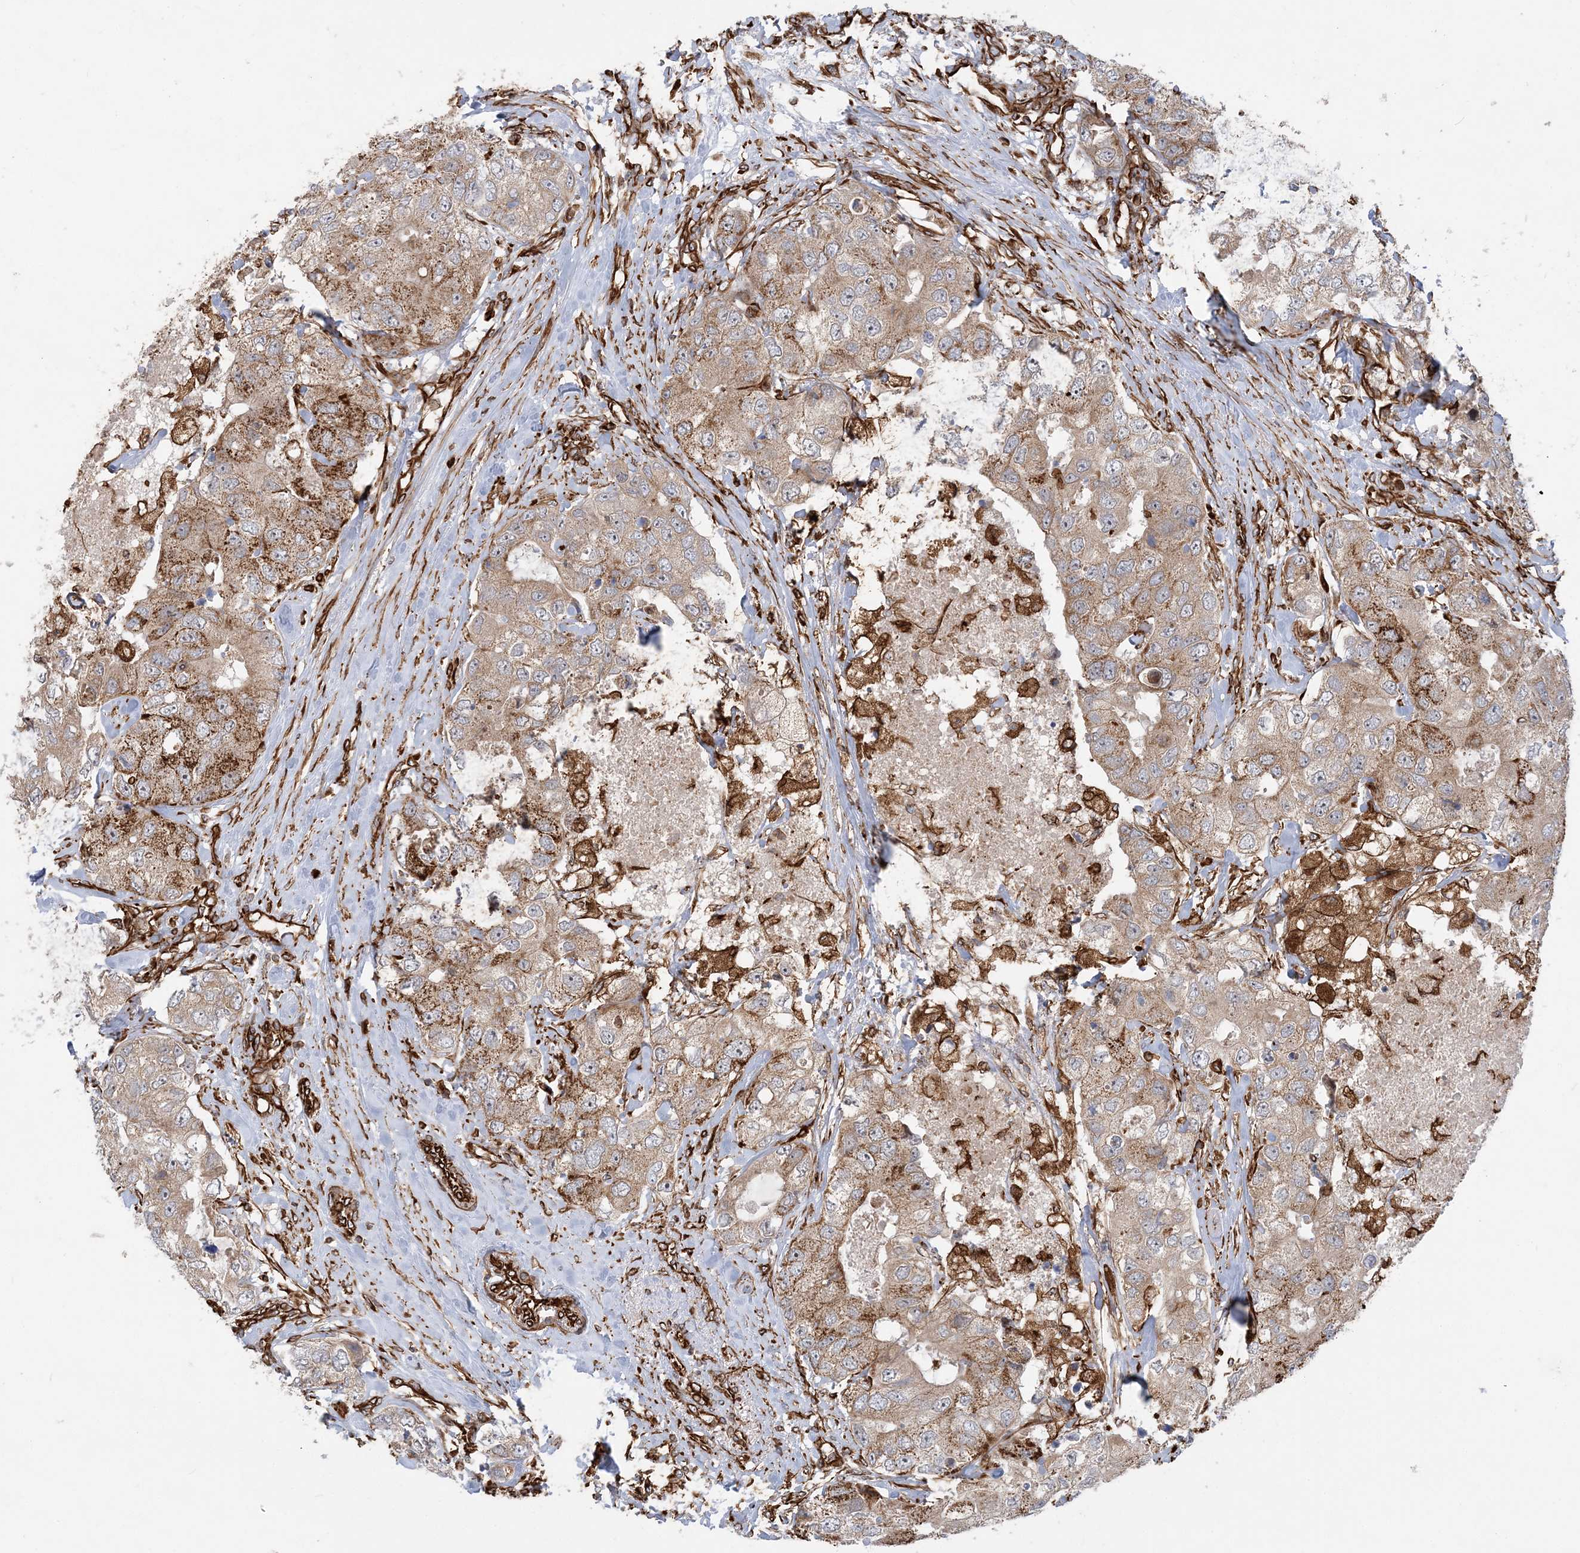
{"staining": {"intensity": "moderate", "quantity": ">75%", "location": "cytoplasmic/membranous"}, "tissue": "breast cancer", "cell_type": "Tumor cells", "image_type": "cancer", "snomed": [{"axis": "morphology", "description": "Duct carcinoma"}, {"axis": "topography", "description": "Breast"}], "caption": "Tumor cells exhibit medium levels of moderate cytoplasmic/membranous staining in about >75% of cells in breast infiltrating ductal carcinoma.", "gene": "FAM114A2", "patient": {"sex": "female", "age": 62}}